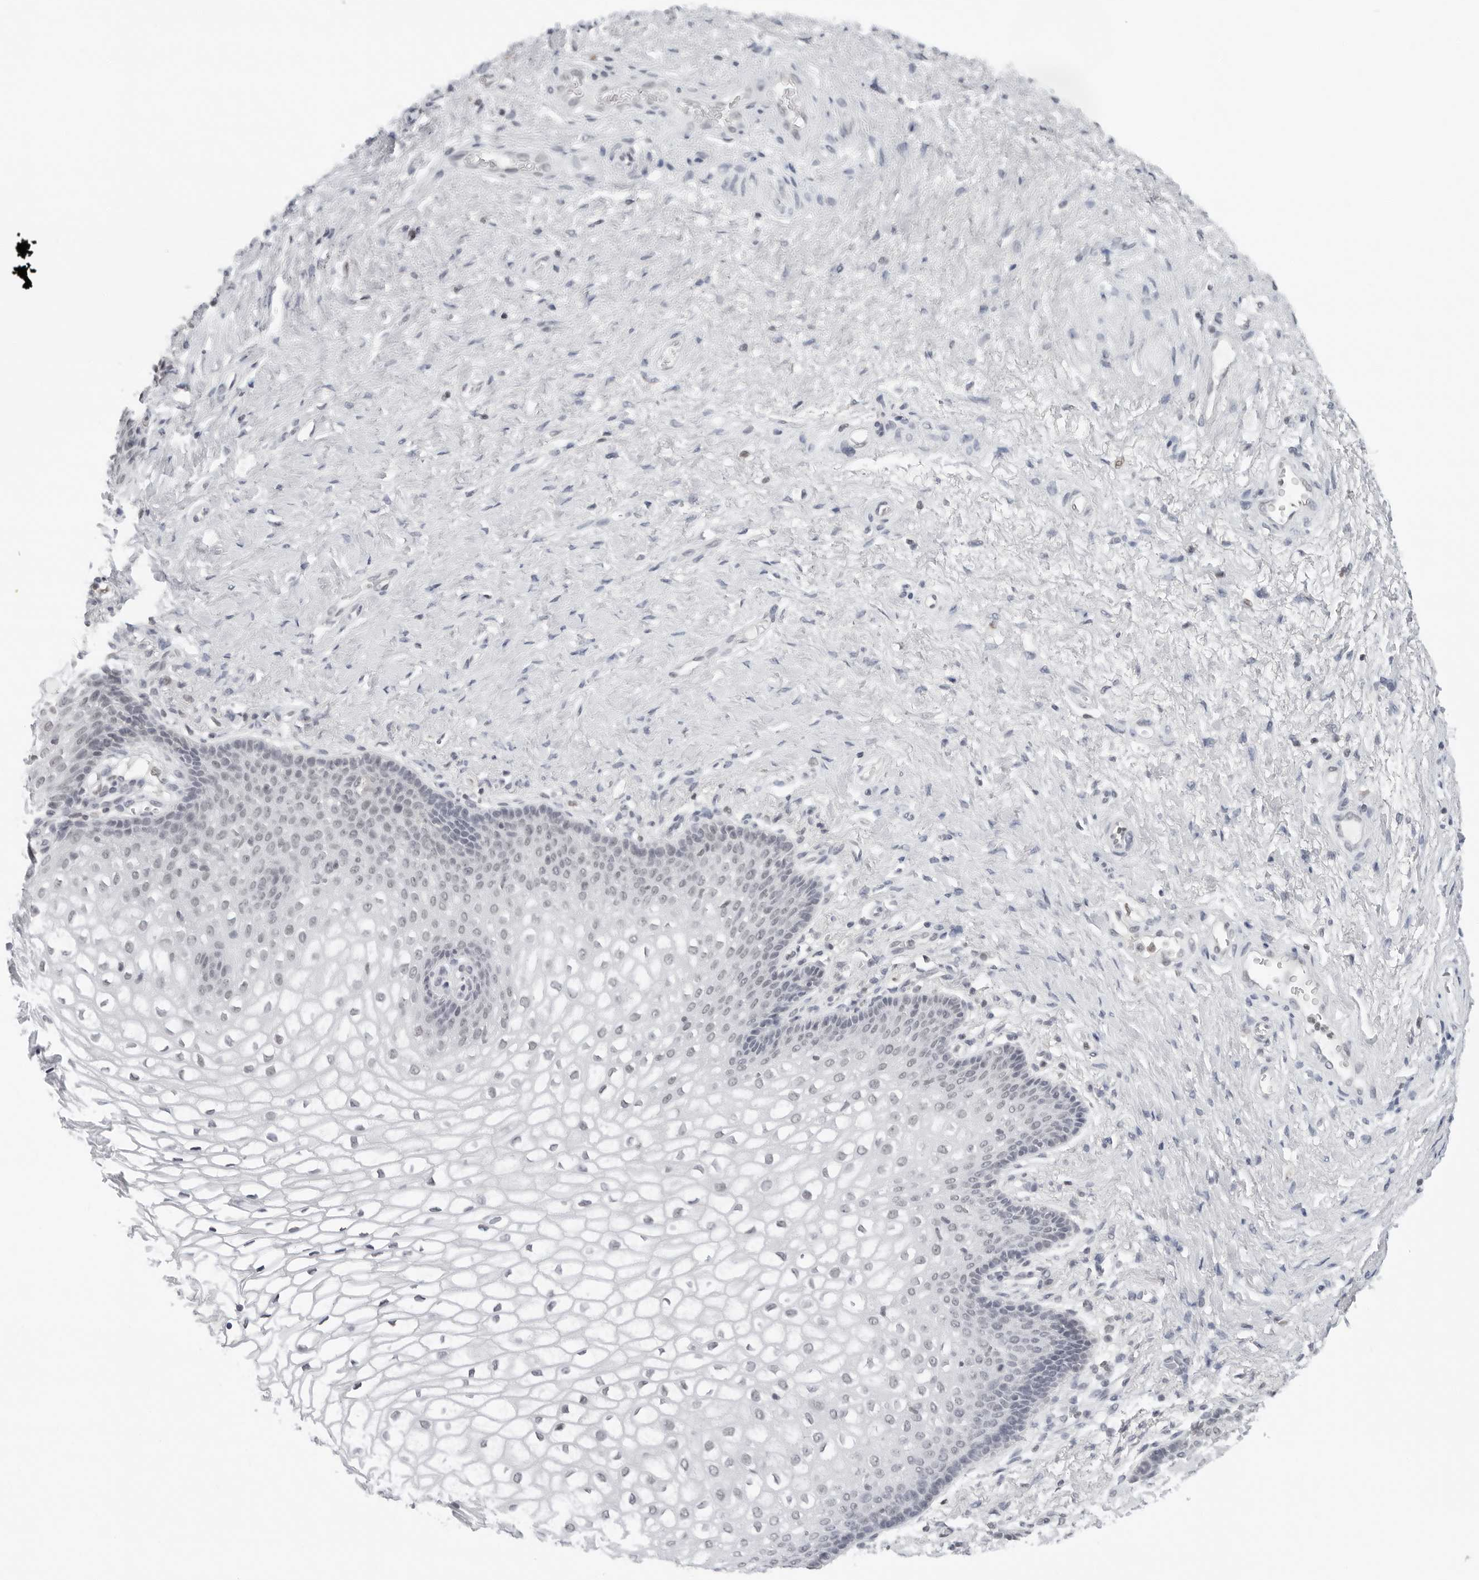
{"staining": {"intensity": "negative", "quantity": "none", "location": "none"}, "tissue": "vagina", "cell_type": "Squamous epithelial cells", "image_type": "normal", "snomed": [{"axis": "morphology", "description": "Normal tissue, NOS"}, {"axis": "topography", "description": "Vagina"}], "caption": "Squamous epithelial cells are negative for brown protein staining in benign vagina.", "gene": "FLG2", "patient": {"sex": "female", "age": 60}}